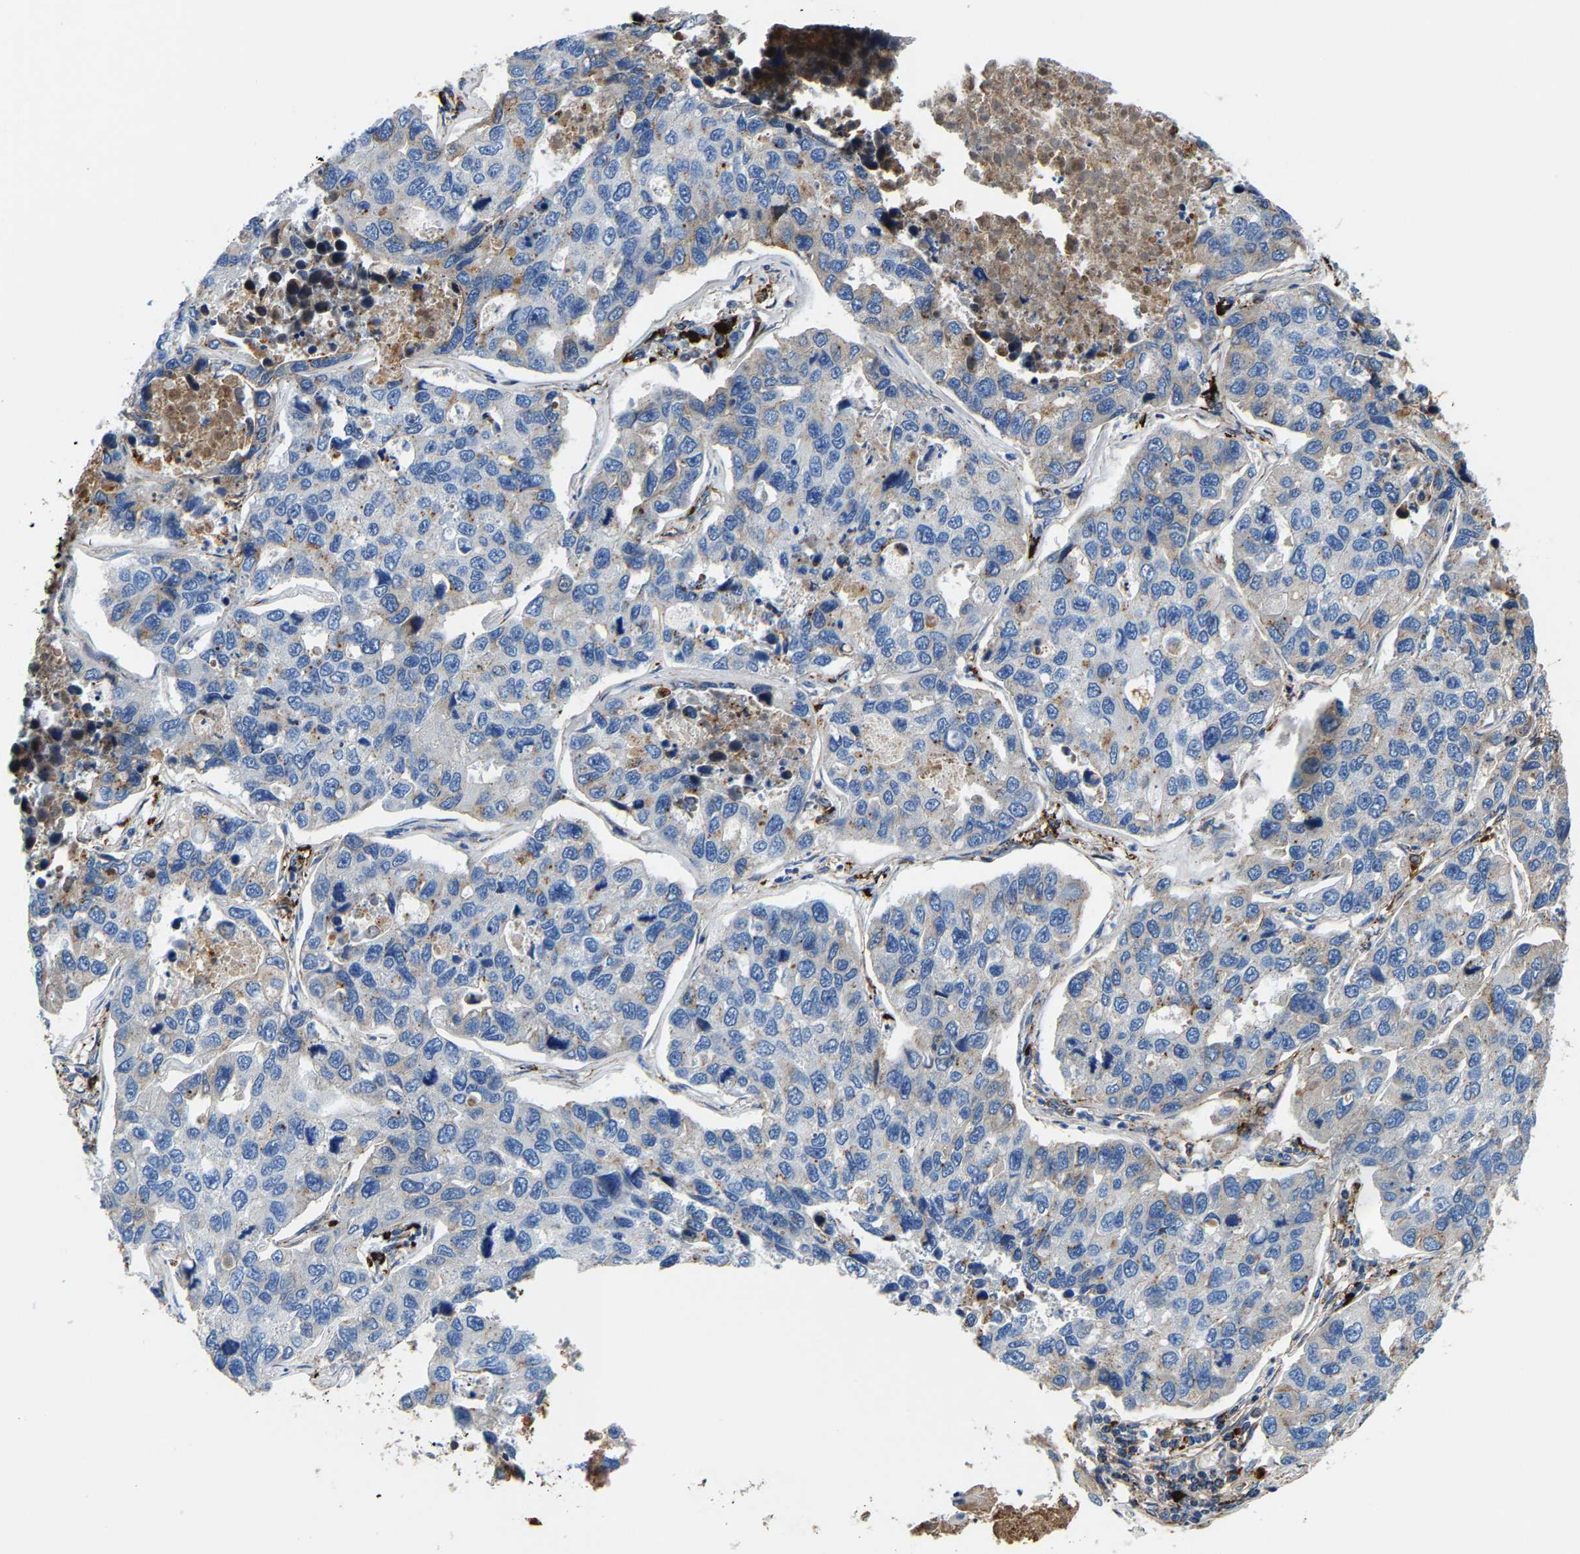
{"staining": {"intensity": "weak", "quantity": "<25%", "location": "cytoplasmic/membranous"}, "tissue": "lung cancer", "cell_type": "Tumor cells", "image_type": "cancer", "snomed": [{"axis": "morphology", "description": "Adenocarcinoma, NOS"}, {"axis": "topography", "description": "Lung"}], "caption": "Tumor cells are negative for protein expression in human adenocarcinoma (lung).", "gene": "DPP7", "patient": {"sex": "male", "age": 64}}